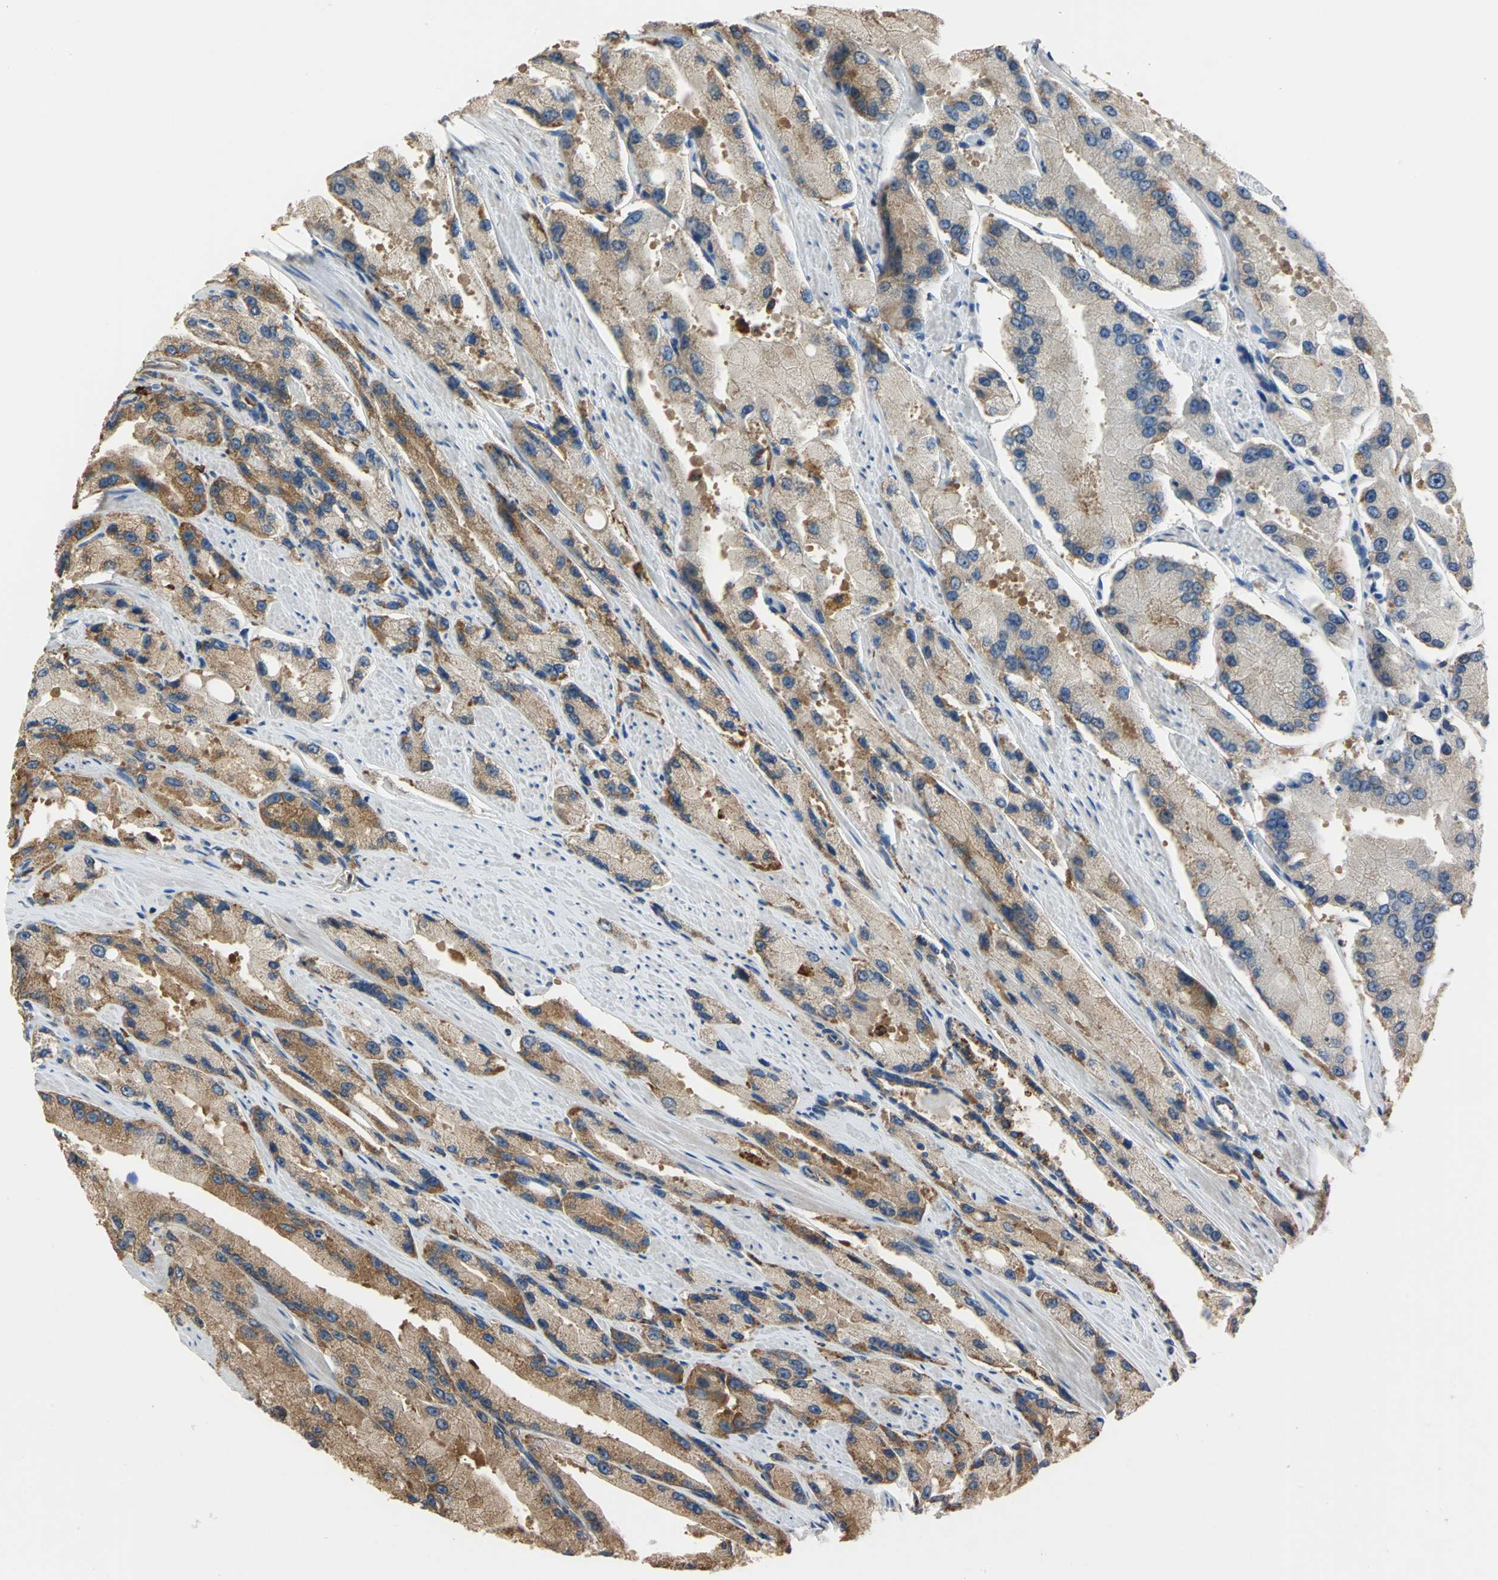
{"staining": {"intensity": "moderate", "quantity": "25%-75%", "location": "cytoplasmic/membranous"}, "tissue": "prostate cancer", "cell_type": "Tumor cells", "image_type": "cancer", "snomed": [{"axis": "morphology", "description": "Adenocarcinoma, High grade"}, {"axis": "topography", "description": "Prostate"}], "caption": "Immunohistochemistry of prostate high-grade adenocarcinoma reveals medium levels of moderate cytoplasmic/membranous positivity in approximately 25%-75% of tumor cells.", "gene": "DIAPH2", "patient": {"sex": "male", "age": 58}}